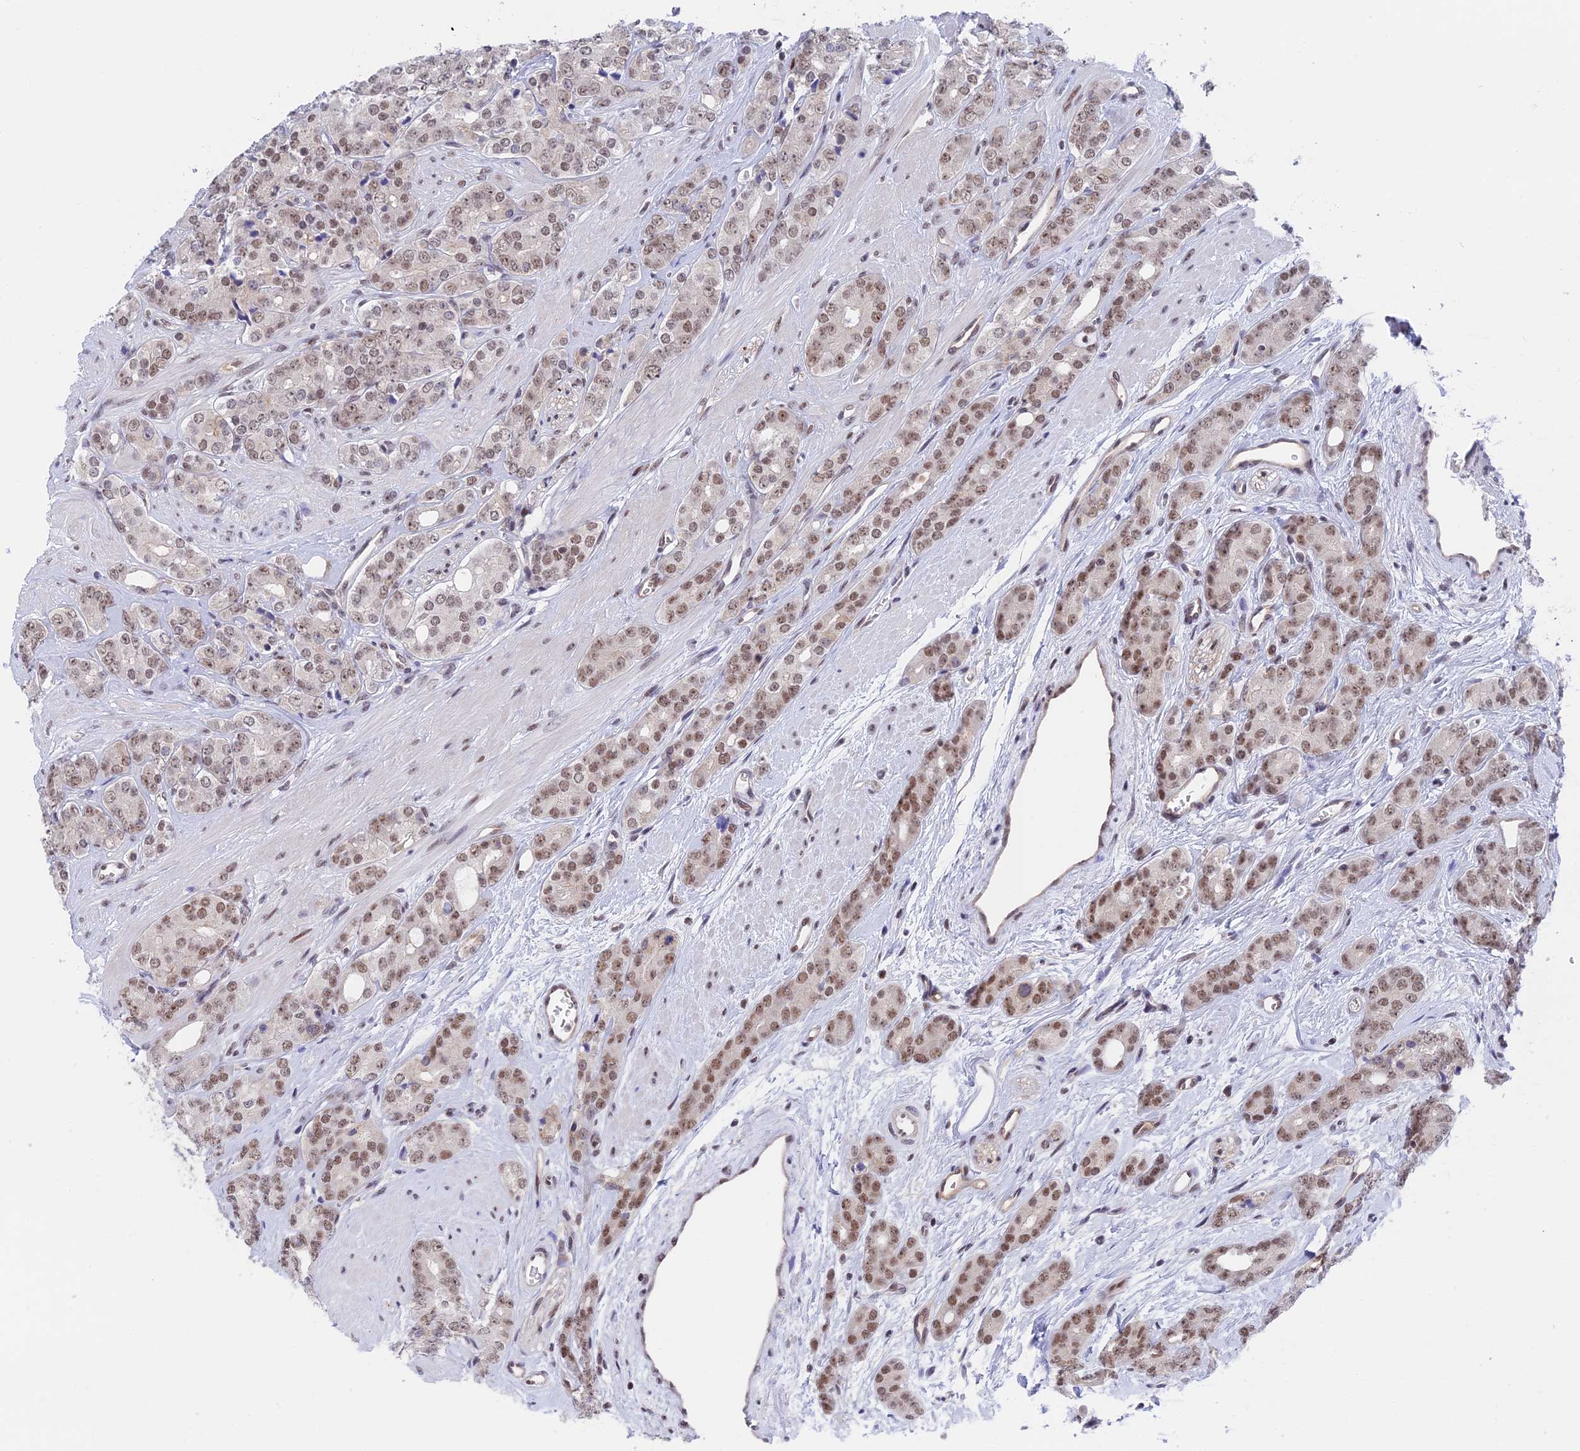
{"staining": {"intensity": "moderate", "quantity": ">75%", "location": "nuclear"}, "tissue": "prostate cancer", "cell_type": "Tumor cells", "image_type": "cancer", "snomed": [{"axis": "morphology", "description": "Adenocarcinoma, High grade"}, {"axis": "topography", "description": "Prostate"}], "caption": "A brown stain highlights moderate nuclear expression of a protein in prostate adenocarcinoma (high-grade) tumor cells. Using DAB (3,3'-diaminobenzidine) (brown) and hematoxylin (blue) stains, captured at high magnification using brightfield microscopy.", "gene": "TCEA1", "patient": {"sex": "male", "age": 62}}